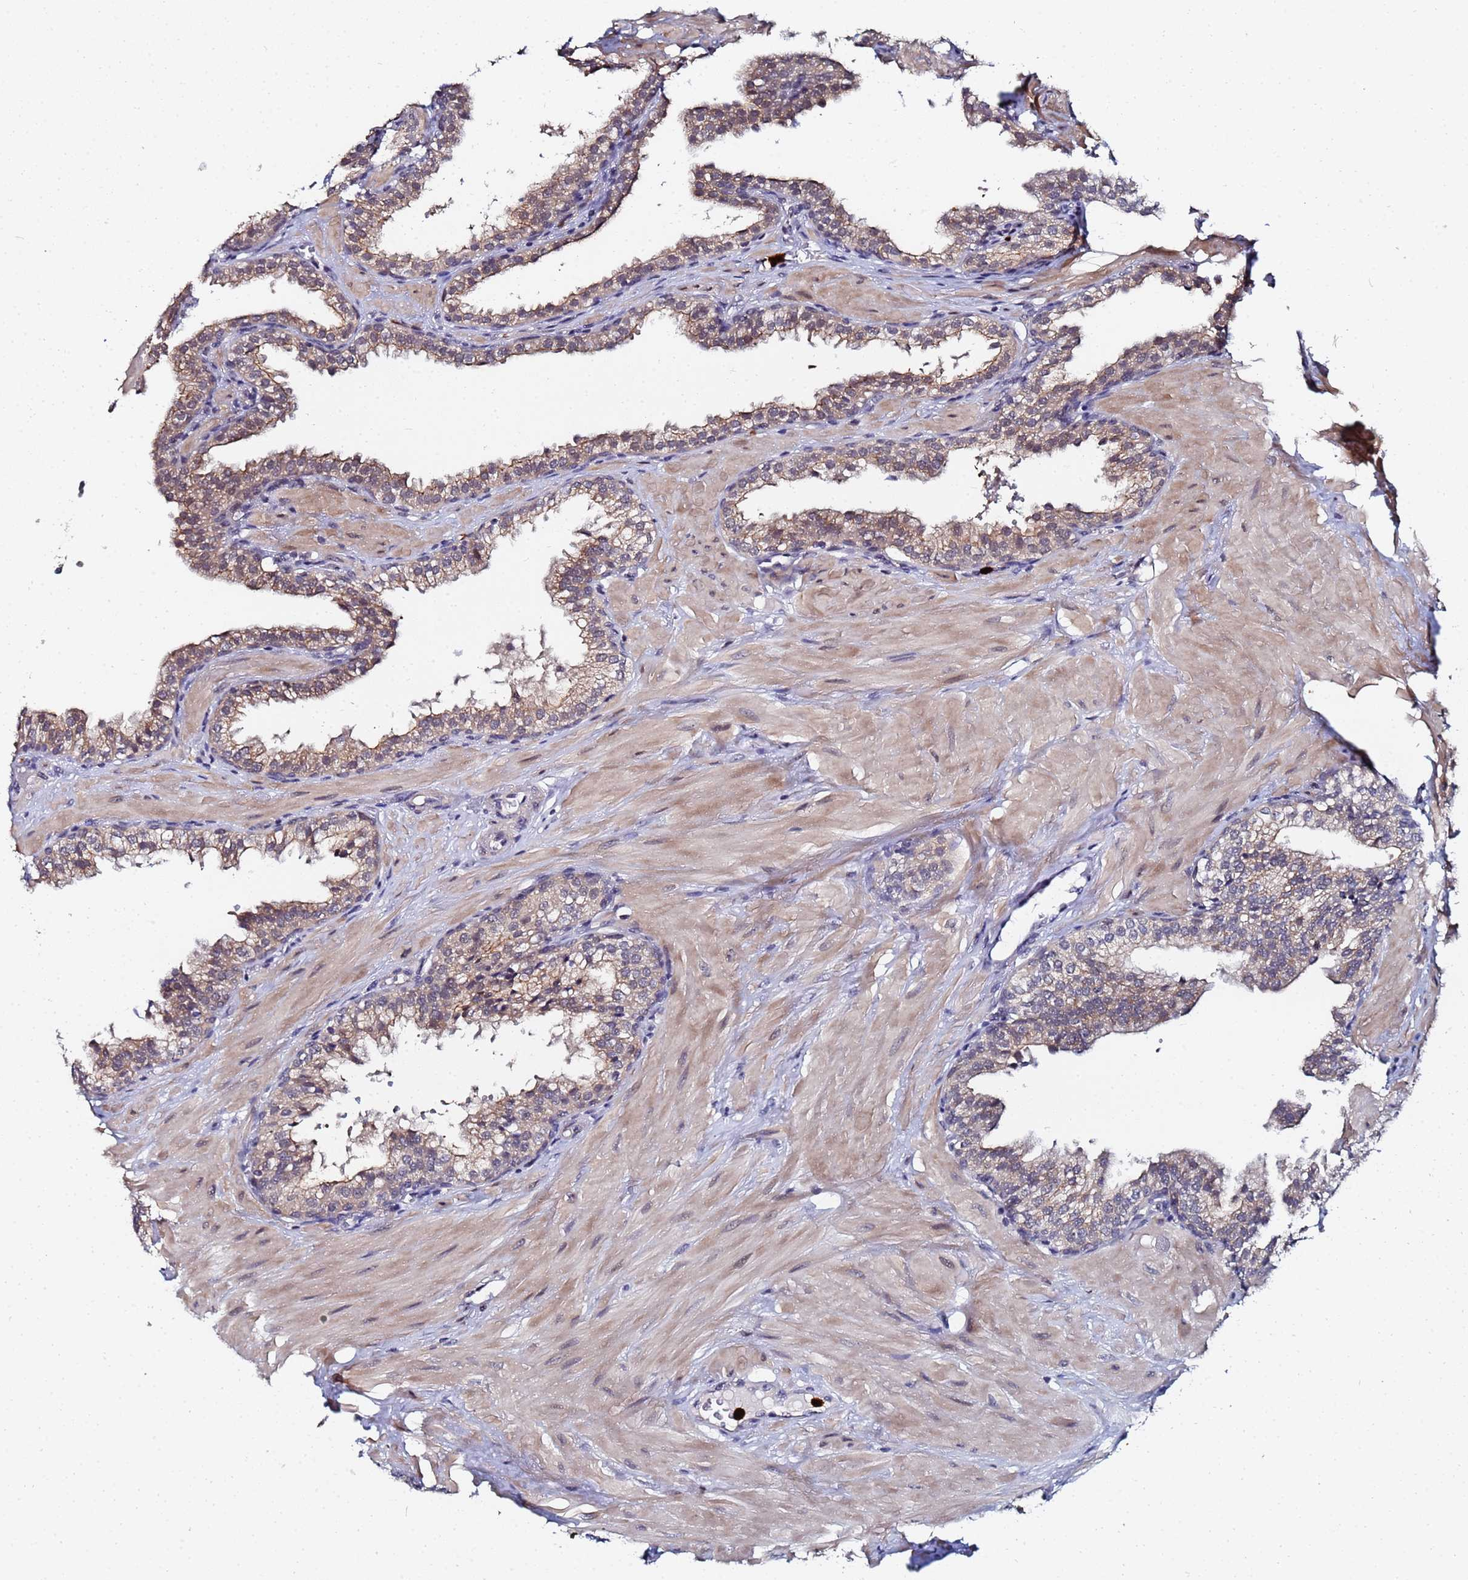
{"staining": {"intensity": "moderate", "quantity": ">75%", "location": "cytoplasmic/membranous"}, "tissue": "prostate", "cell_type": "Glandular cells", "image_type": "normal", "snomed": [{"axis": "morphology", "description": "Normal tissue, NOS"}, {"axis": "topography", "description": "Prostate"}, {"axis": "topography", "description": "Peripheral nerve tissue"}], "caption": "IHC image of normal prostate: human prostate stained using immunohistochemistry displays medium levels of moderate protein expression localized specifically in the cytoplasmic/membranous of glandular cells, appearing as a cytoplasmic/membranous brown color.", "gene": "MTCL1", "patient": {"sex": "male", "age": 55}}